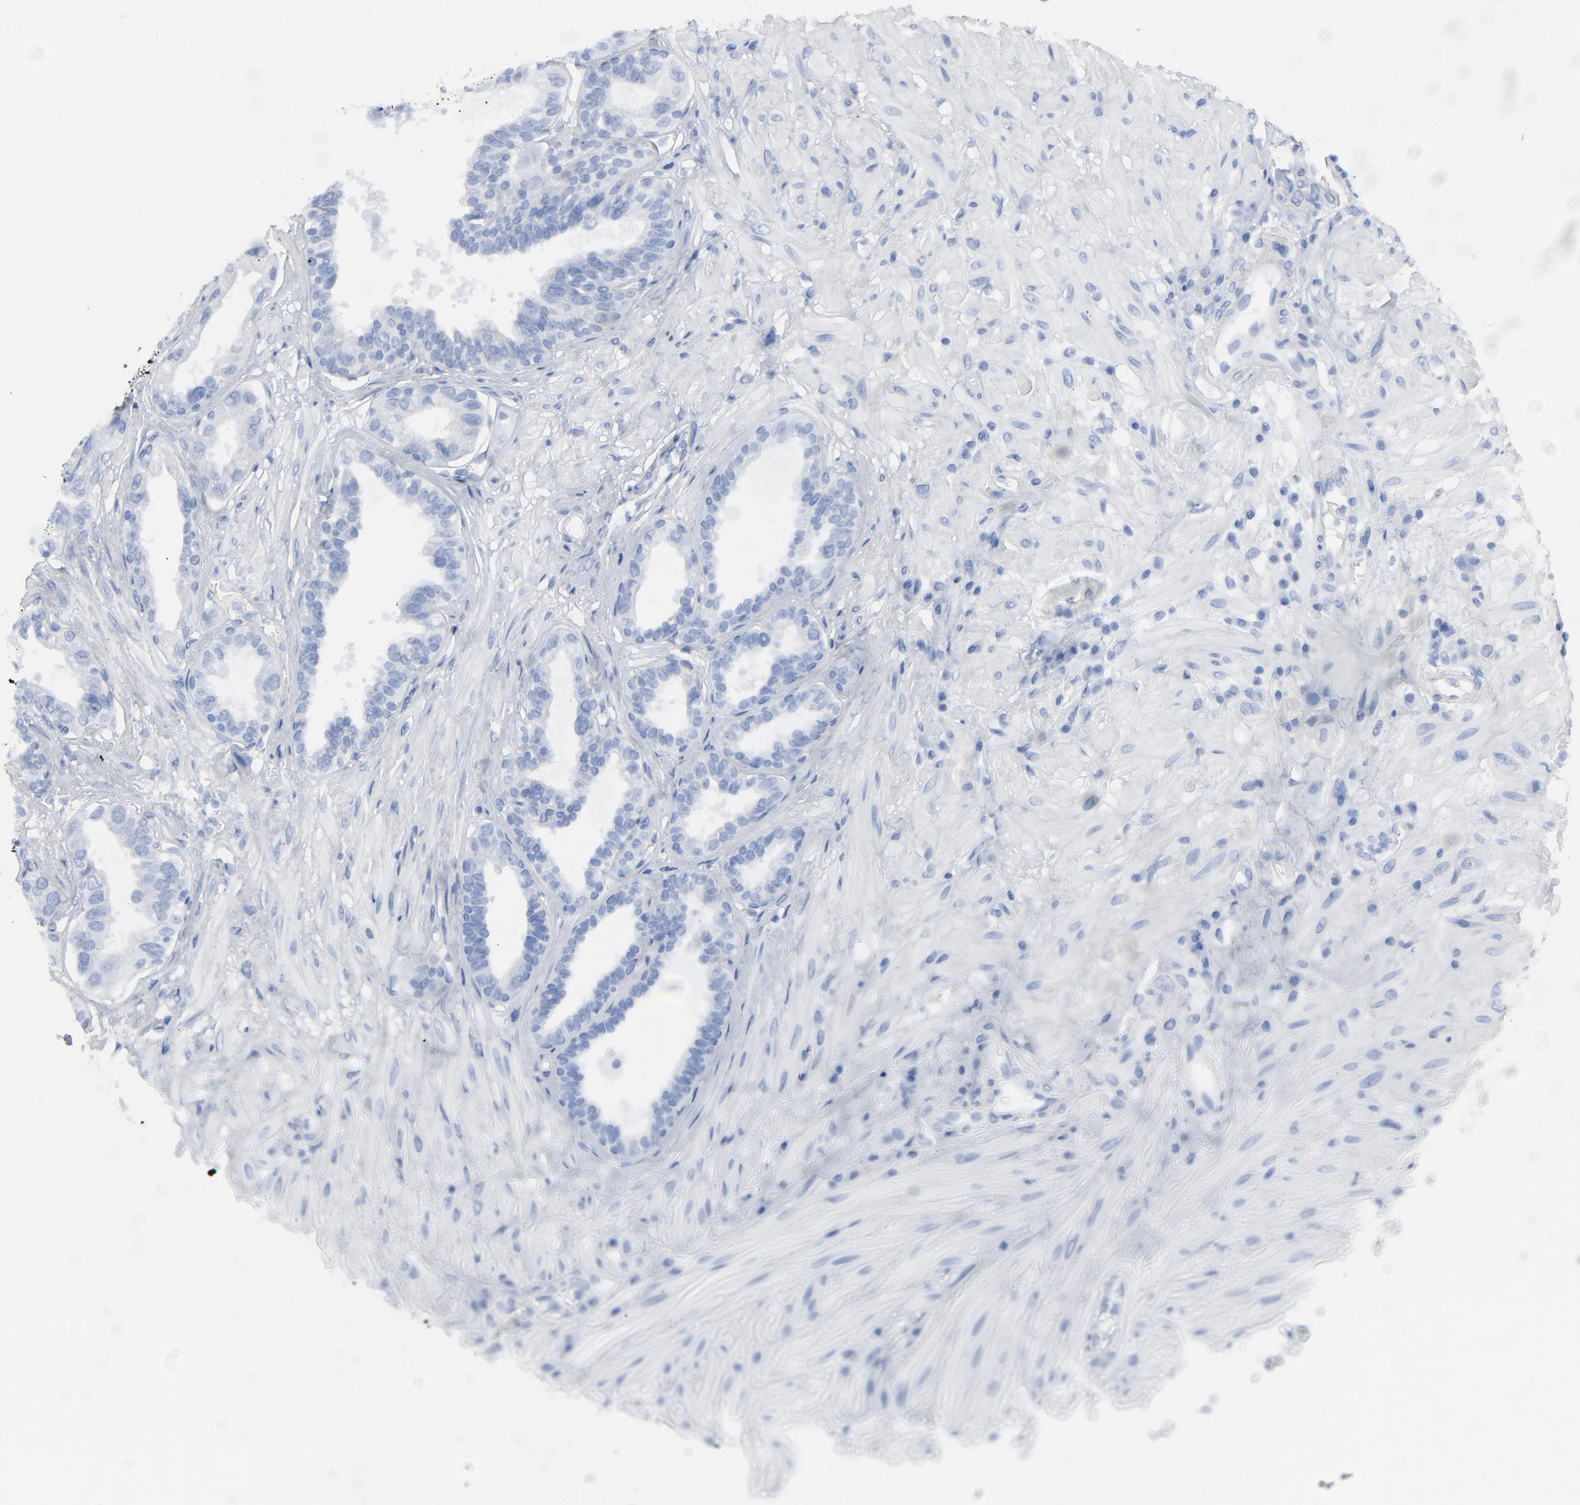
{"staining": {"intensity": "negative", "quantity": "none", "location": "none"}, "tissue": "seminal vesicle", "cell_type": "Glandular cells", "image_type": "normal", "snomed": [{"axis": "morphology", "description": "Normal tissue, NOS"}, {"axis": "topography", "description": "Seminal veicle"}], "caption": "Immunohistochemical staining of unremarkable human seminal vesicle reveals no significant expression in glandular cells. The staining was performed using DAB to visualize the protein expression in brown, while the nuclei were stained in blue with hematoxylin (Magnification: 20x).", "gene": "C14orf119", "patient": {"sex": "male", "age": 61}}